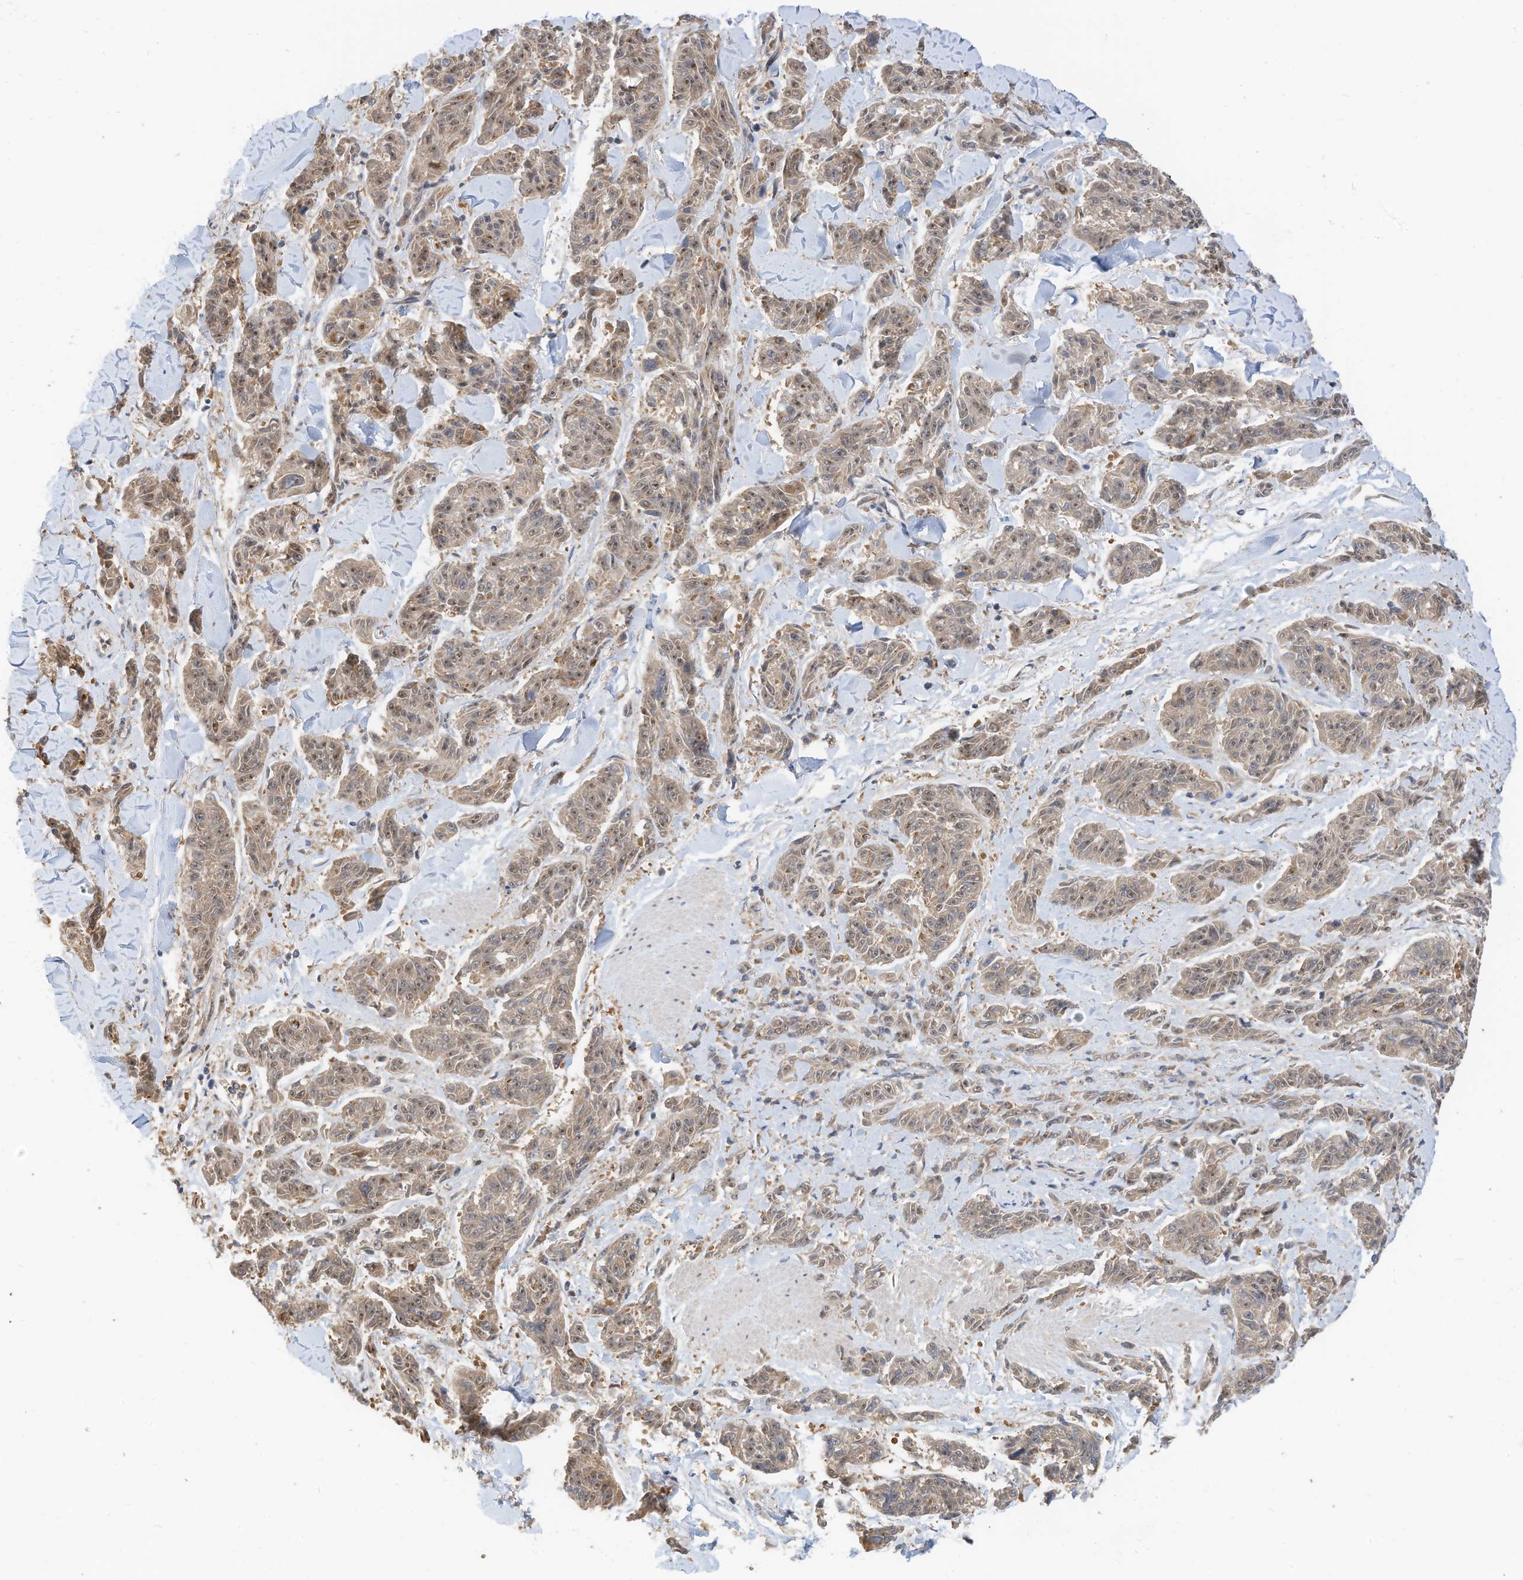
{"staining": {"intensity": "weak", "quantity": "<25%", "location": "cytoplasmic/membranous"}, "tissue": "melanoma", "cell_type": "Tumor cells", "image_type": "cancer", "snomed": [{"axis": "morphology", "description": "Malignant melanoma, NOS"}, {"axis": "topography", "description": "Skin"}], "caption": "DAB immunohistochemical staining of melanoma demonstrates no significant positivity in tumor cells.", "gene": "METTL6", "patient": {"sex": "male", "age": 53}}